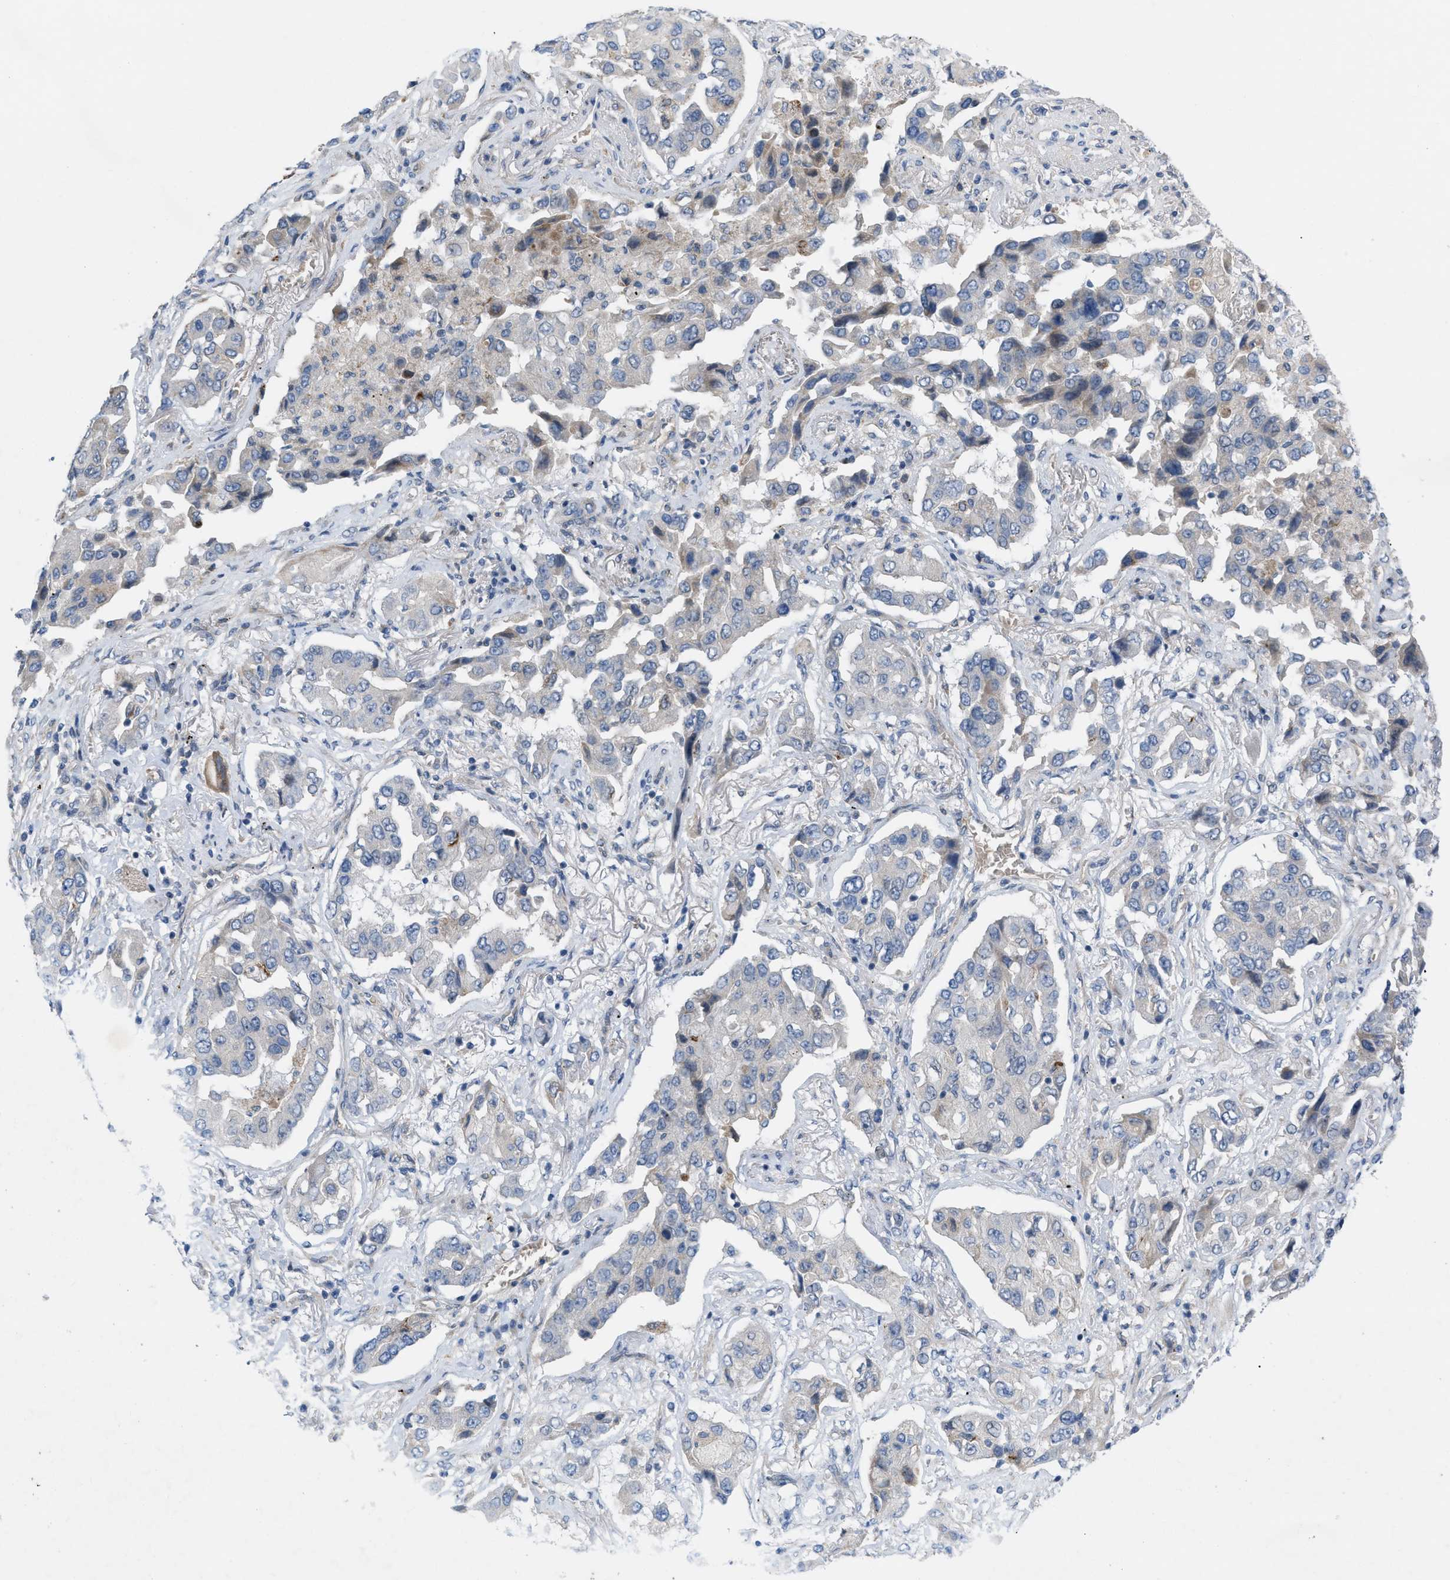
{"staining": {"intensity": "negative", "quantity": "none", "location": "none"}, "tissue": "lung cancer", "cell_type": "Tumor cells", "image_type": "cancer", "snomed": [{"axis": "morphology", "description": "Adenocarcinoma, NOS"}, {"axis": "topography", "description": "Lung"}], "caption": "IHC of human lung adenocarcinoma reveals no positivity in tumor cells. The staining was performed using DAB (3,3'-diaminobenzidine) to visualize the protein expression in brown, while the nuclei were stained in blue with hematoxylin (Magnification: 20x).", "gene": "NDEL1", "patient": {"sex": "female", "age": 65}}